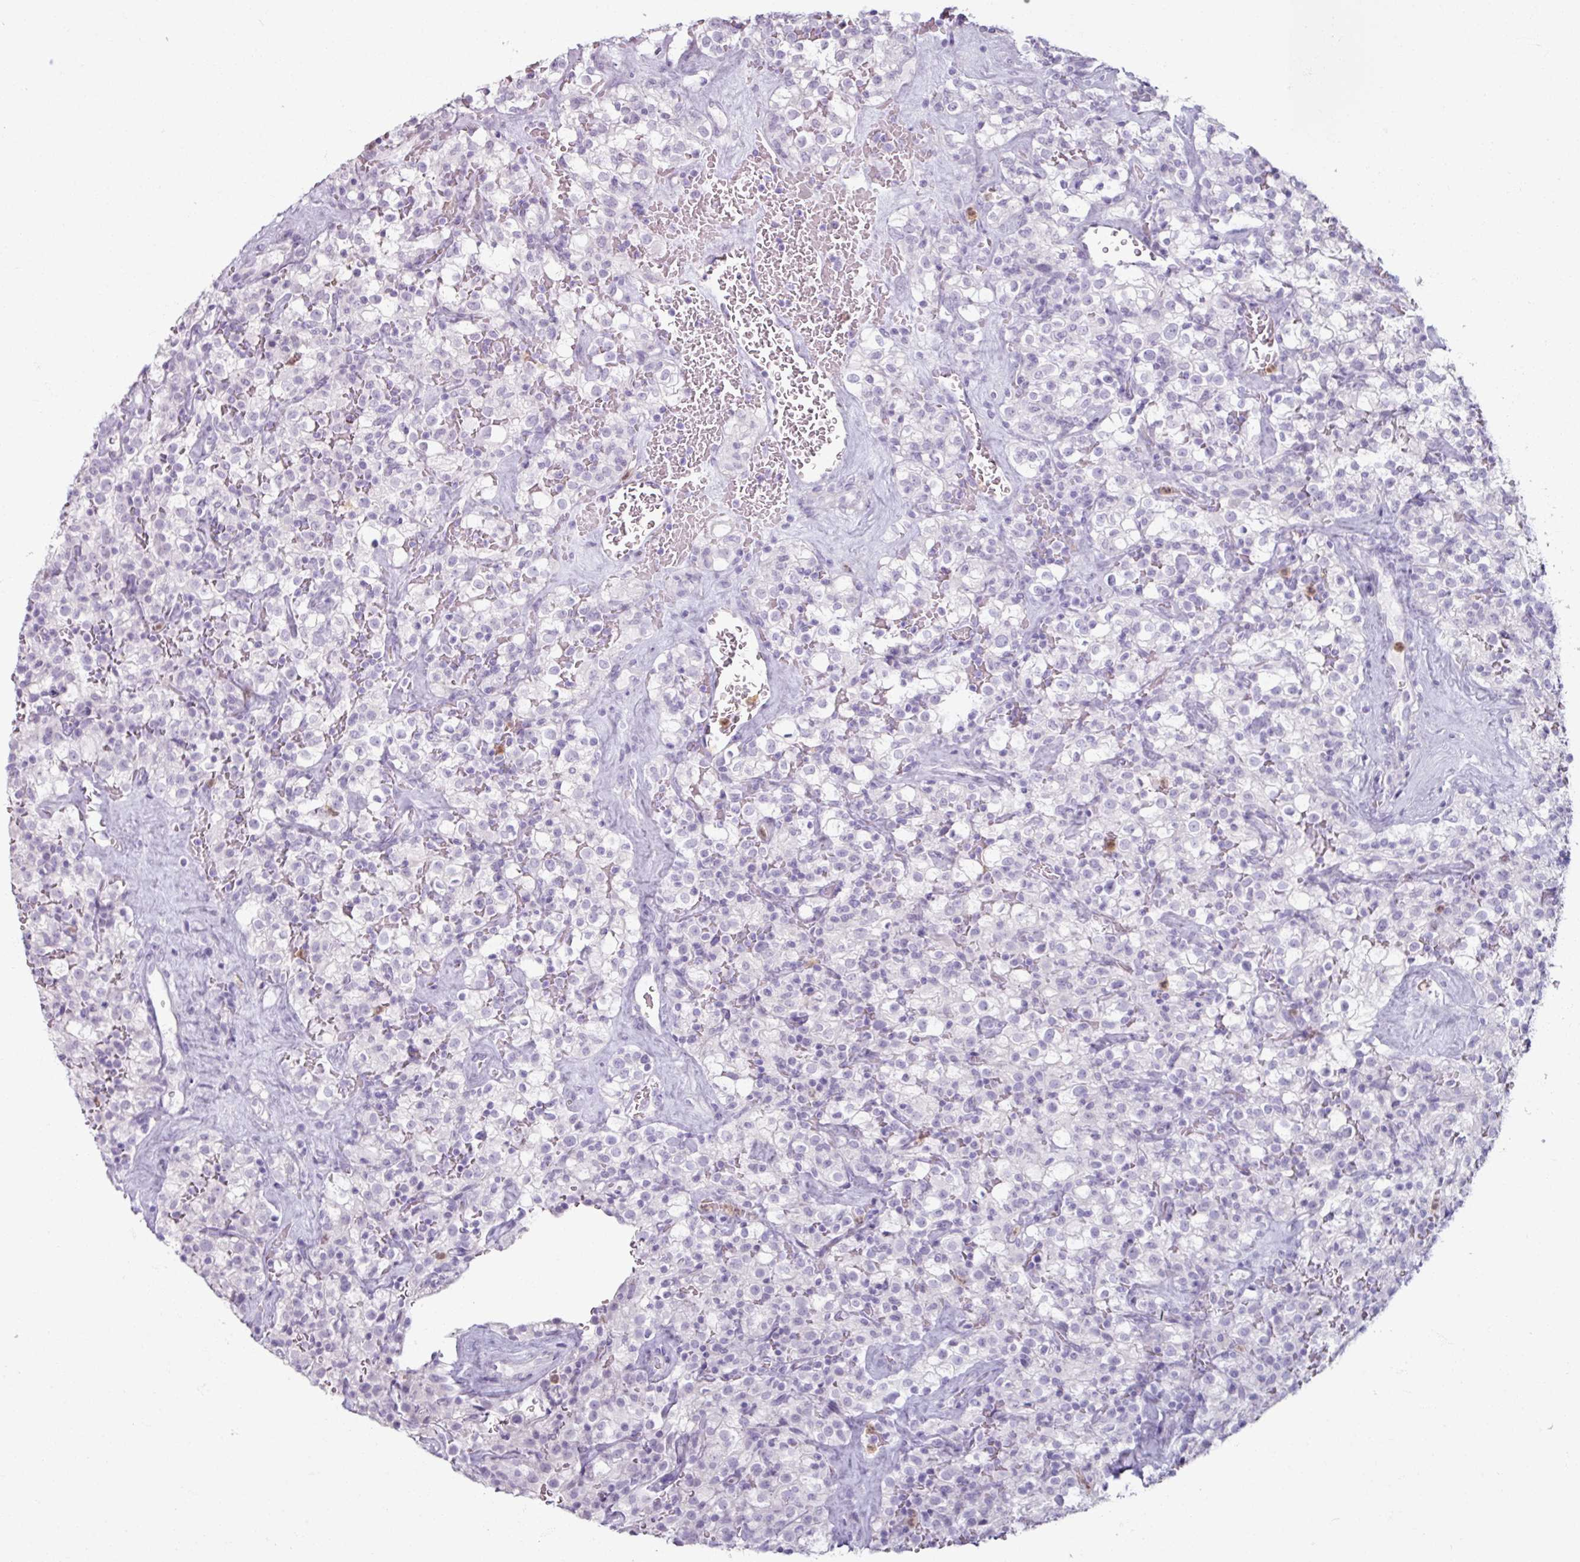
{"staining": {"intensity": "negative", "quantity": "none", "location": "none"}, "tissue": "renal cancer", "cell_type": "Tumor cells", "image_type": "cancer", "snomed": [{"axis": "morphology", "description": "Adenocarcinoma, NOS"}, {"axis": "topography", "description": "Kidney"}], "caption": "A micrograph of adenocarcinoma (renal) stained for a protein displays no brown staining in tumor cells. The staining was performed using DAB (3,3'-diaminobenzidine) to visualize the protein expression in brown, while the nuclei were stained in blue with hematoxylin (Magnification: 20x).", "gene": "ARG1", "patient": {"sex": "female", "age": 74}}